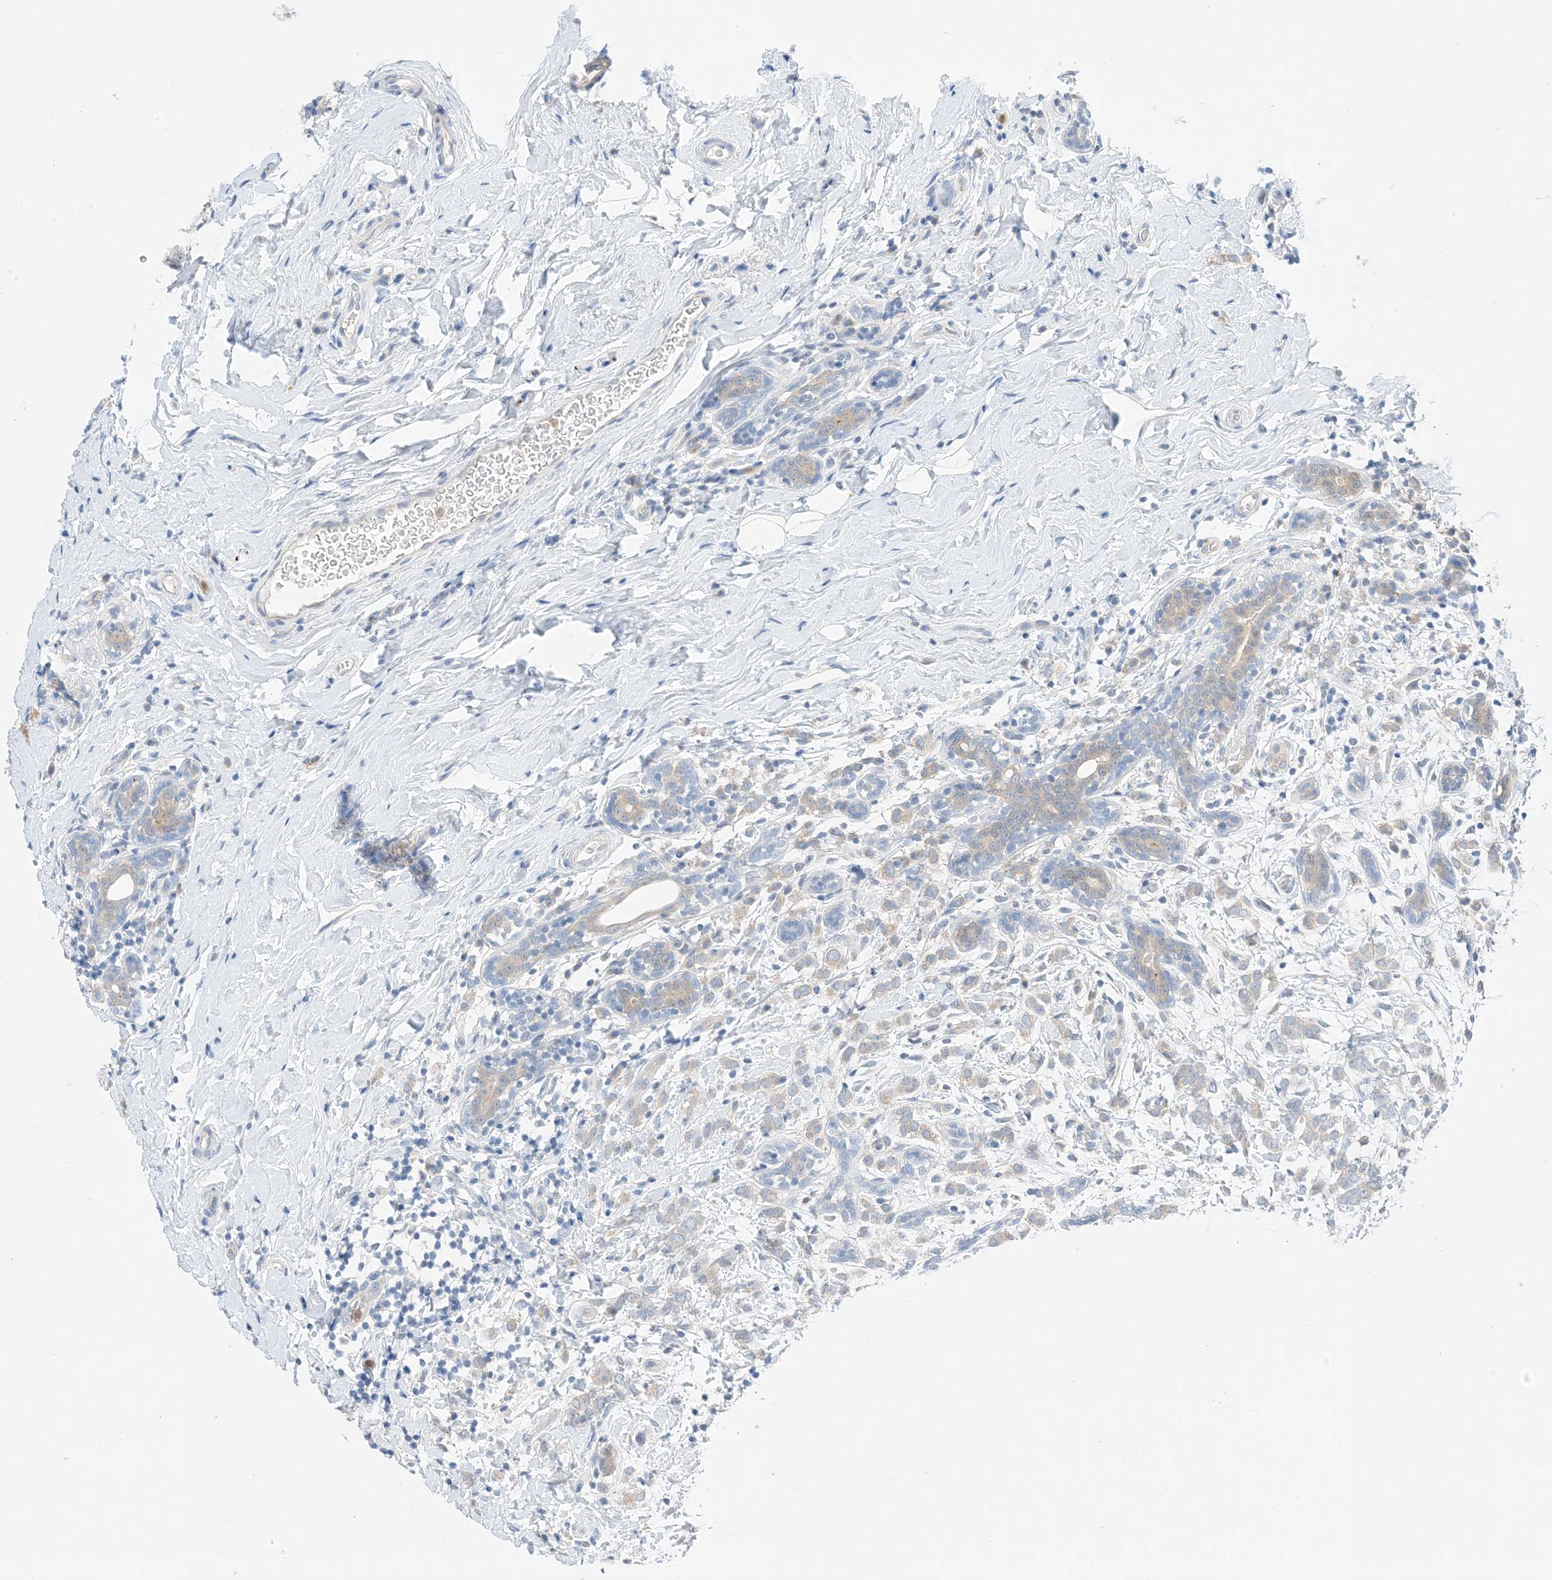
{"staining": {"intensity": "negative", "quantity": "none", "location": "none"}, "tissue": "breast cancer", "cell_type": "Tumor cells", "image_type": "cancer", "snomed": [{"axis": "morphology", "description": "Normal tissue, NOS"}, {"axis": "morphology", "description": "Lobular carcinoma"}, {"axis": "topography", "description": "Breast"}], "caption": "This is an immunohistochemistry image of human breast lobular carcinoma. There is no positivity in tumor cells.", "gene": "KIFBP", "patient": {"sex": "female", "age": 47}}